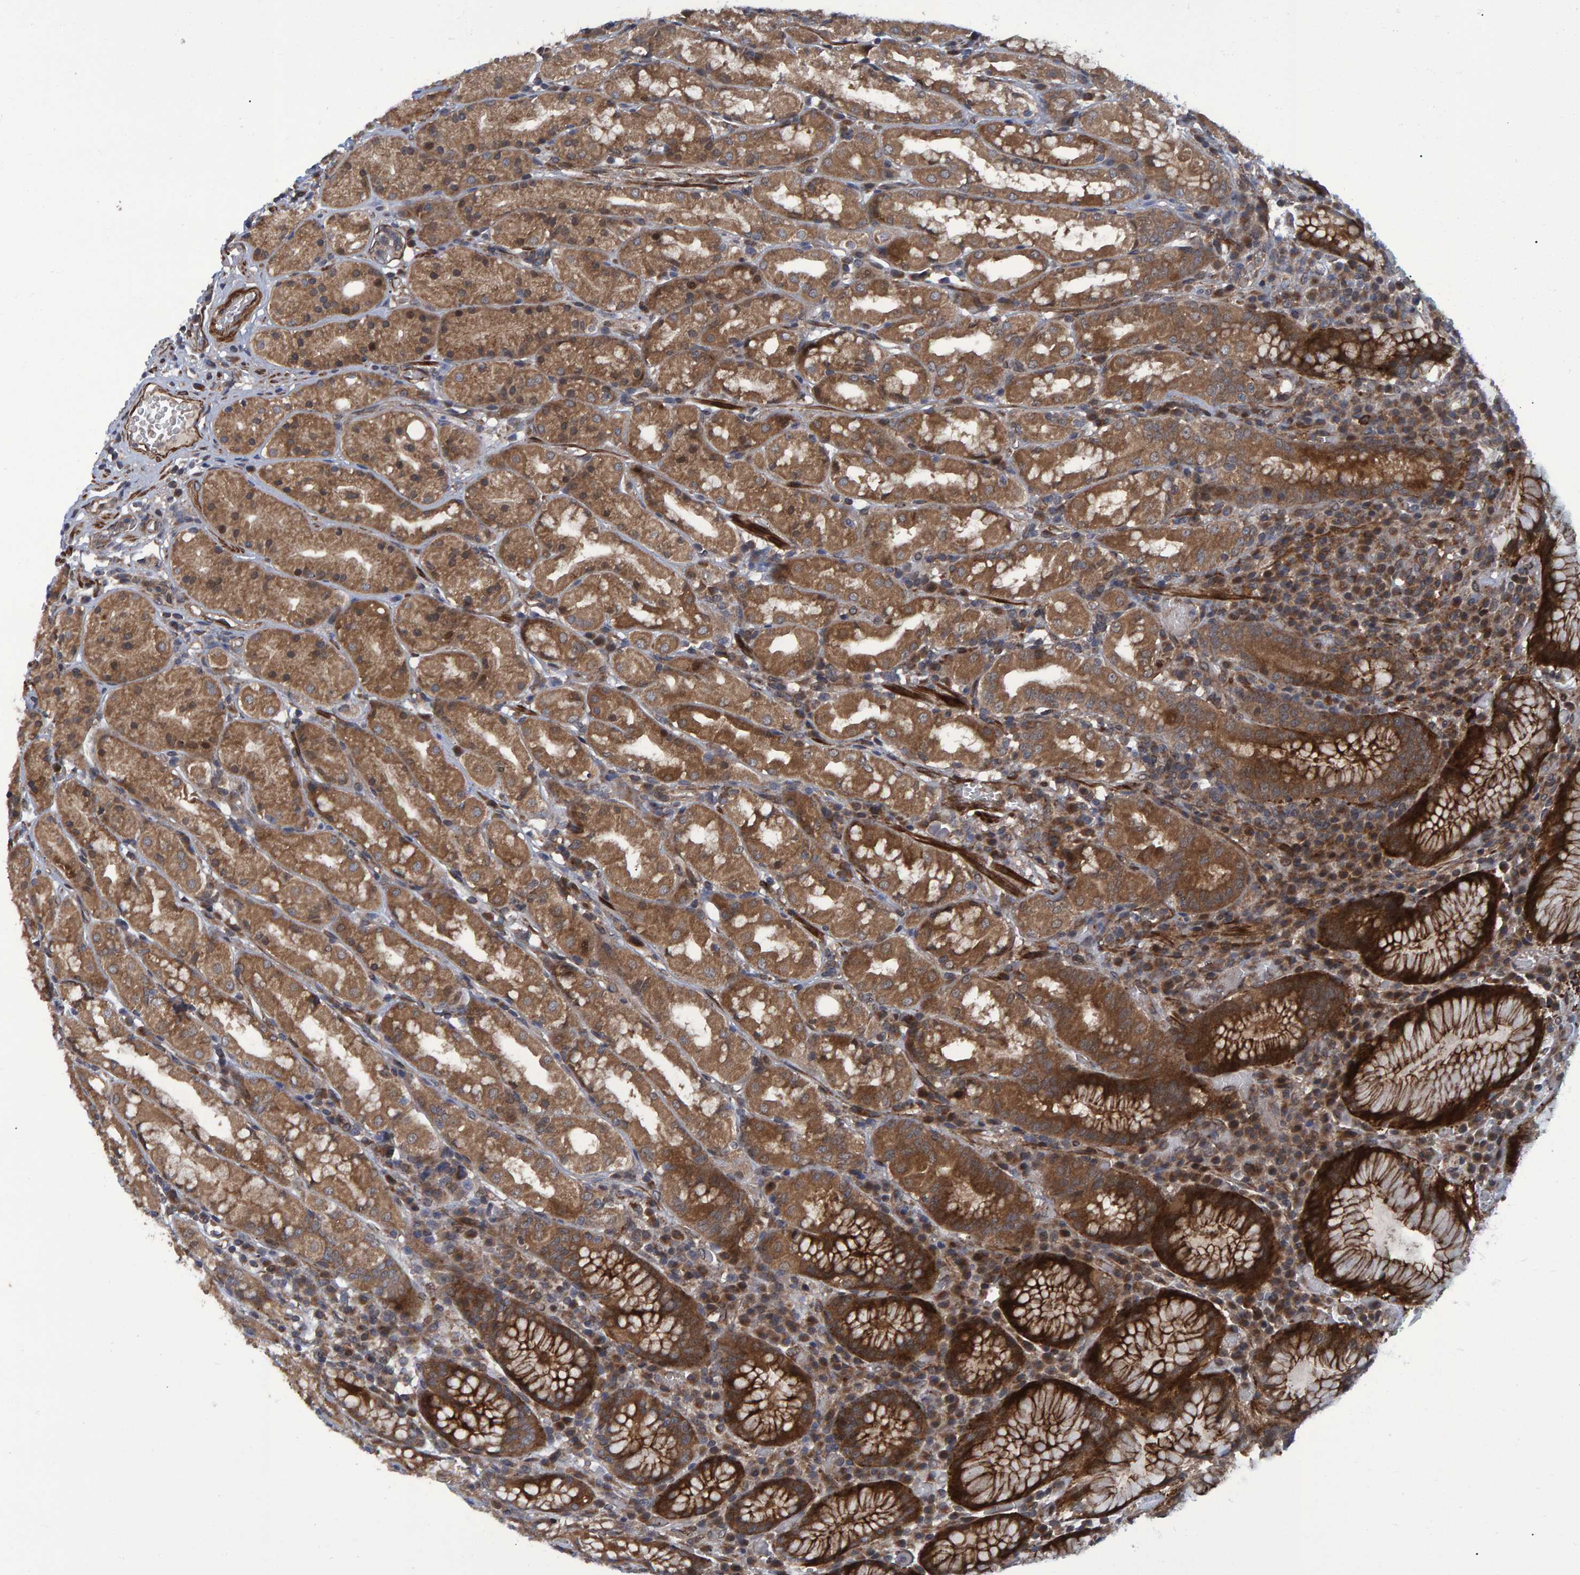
{"staining": {"intensity": "moderate", "quantity": ">75%", "location": "cytoplasmic/membranous"}, "tissue": "stomach", "cell_type": "Glandular cells", "image_type": "normal", "snomed": [{"axis": "morphology", "description": "Normal tissue, NOS"}, {"axis": "topography", "description": "Stomach, lower"}], "caption": "DAB immunohistochemical staining of unremarkable human stomach reveals moderate cytoplasmic/membranous protein positivity in approximately >75% of glandular cells.", "gene": "ATP6V1H", "patient": {"sex": "female", "age": 56}}